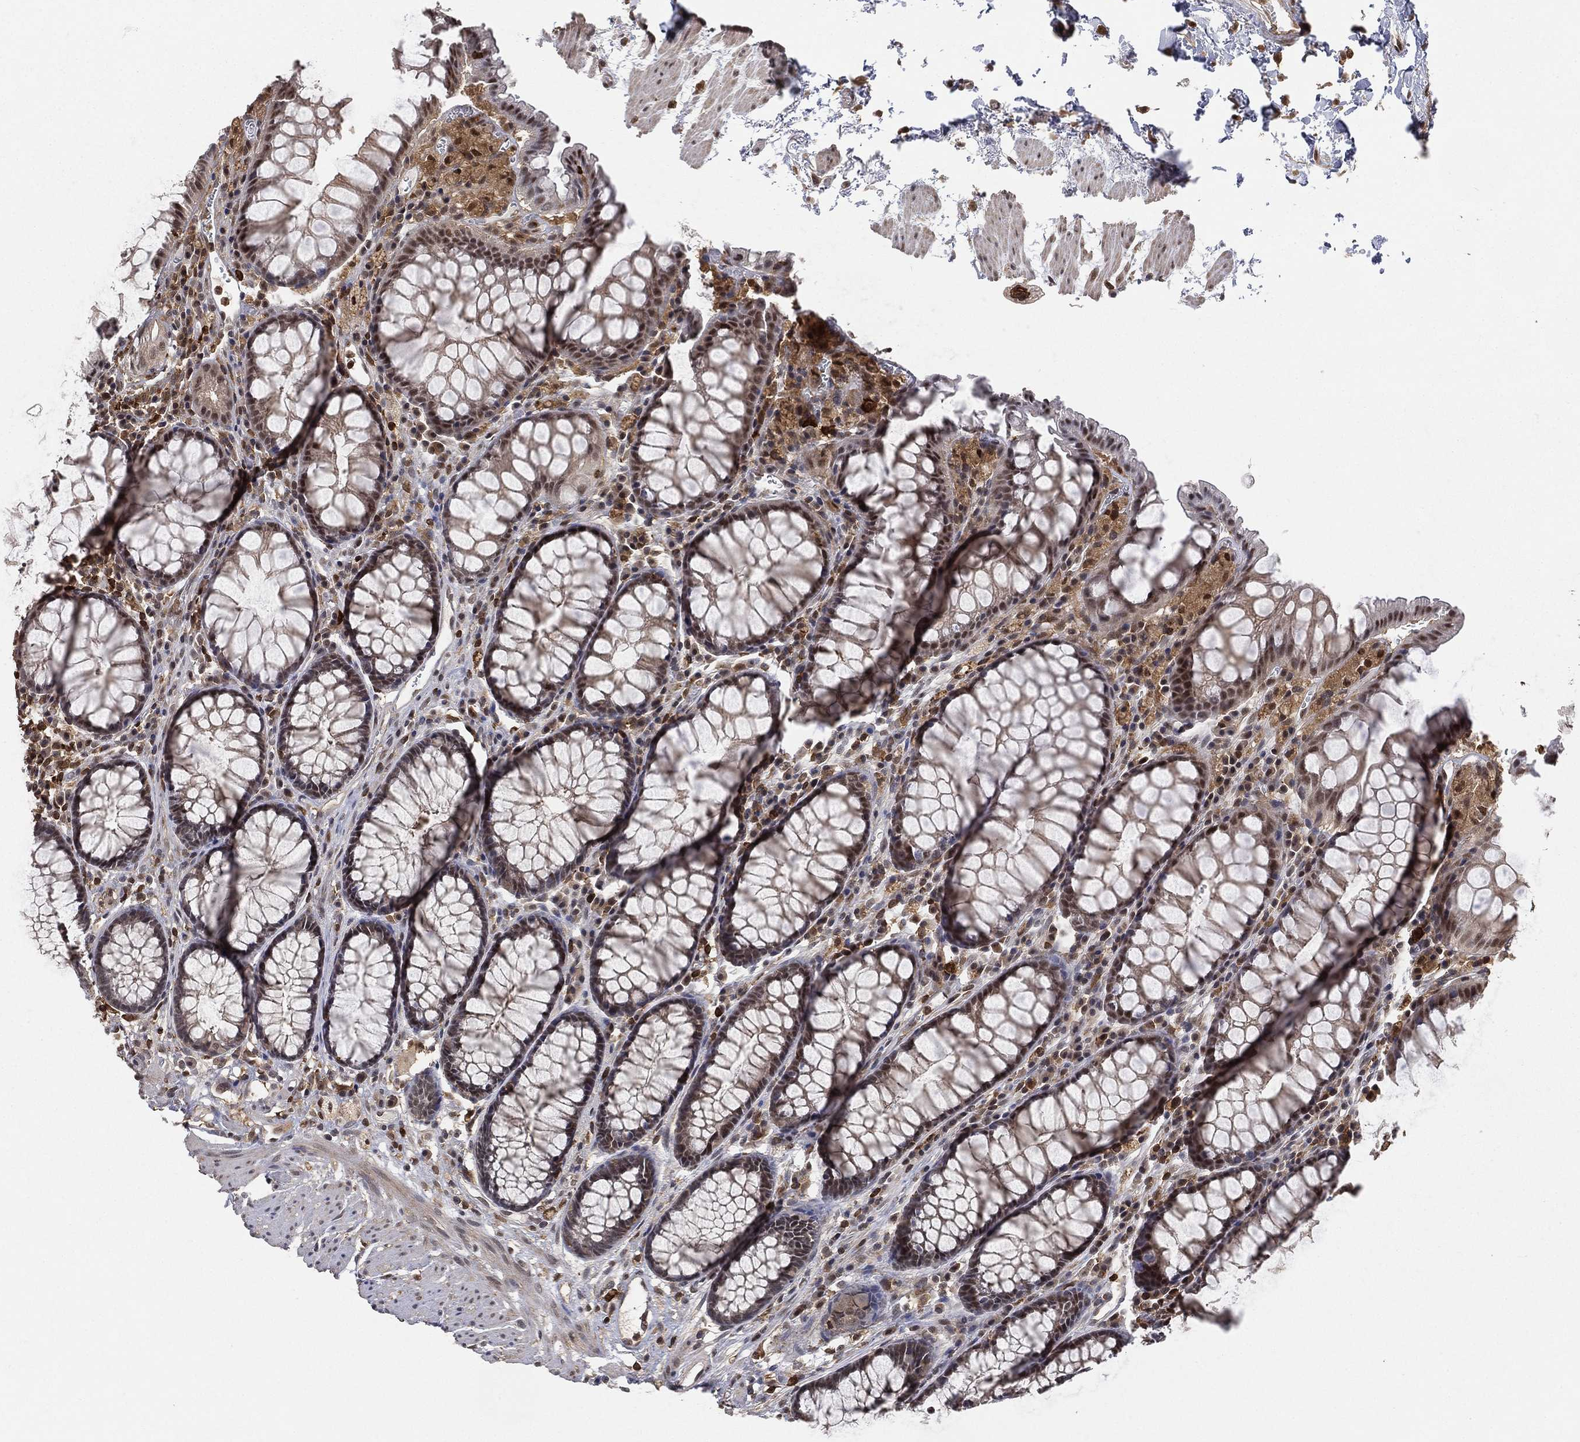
{"staining": {"intensity": "moderate", "quantity": "<25%", "location": "nuclear"}, "tissue": "rectum", "cell_type": "Glandular cells", "image_type": "normal", "snomed": [{"axis": "morphology", "description": "Normal tissue, NOS"}, {"axis": "topography", "description": "Rectum"}], "caption": "Immunohistochemistry (IHC) image of unremarkable rectum: human rectum stained using immunohistochemistry exhibits low levels of moderate protein expression localized specifically in the nuclear of glandular cells, appearing as a nuclear brown color.", "gene": "WDR26", "patient": {"sex": "female", "age": 68}}